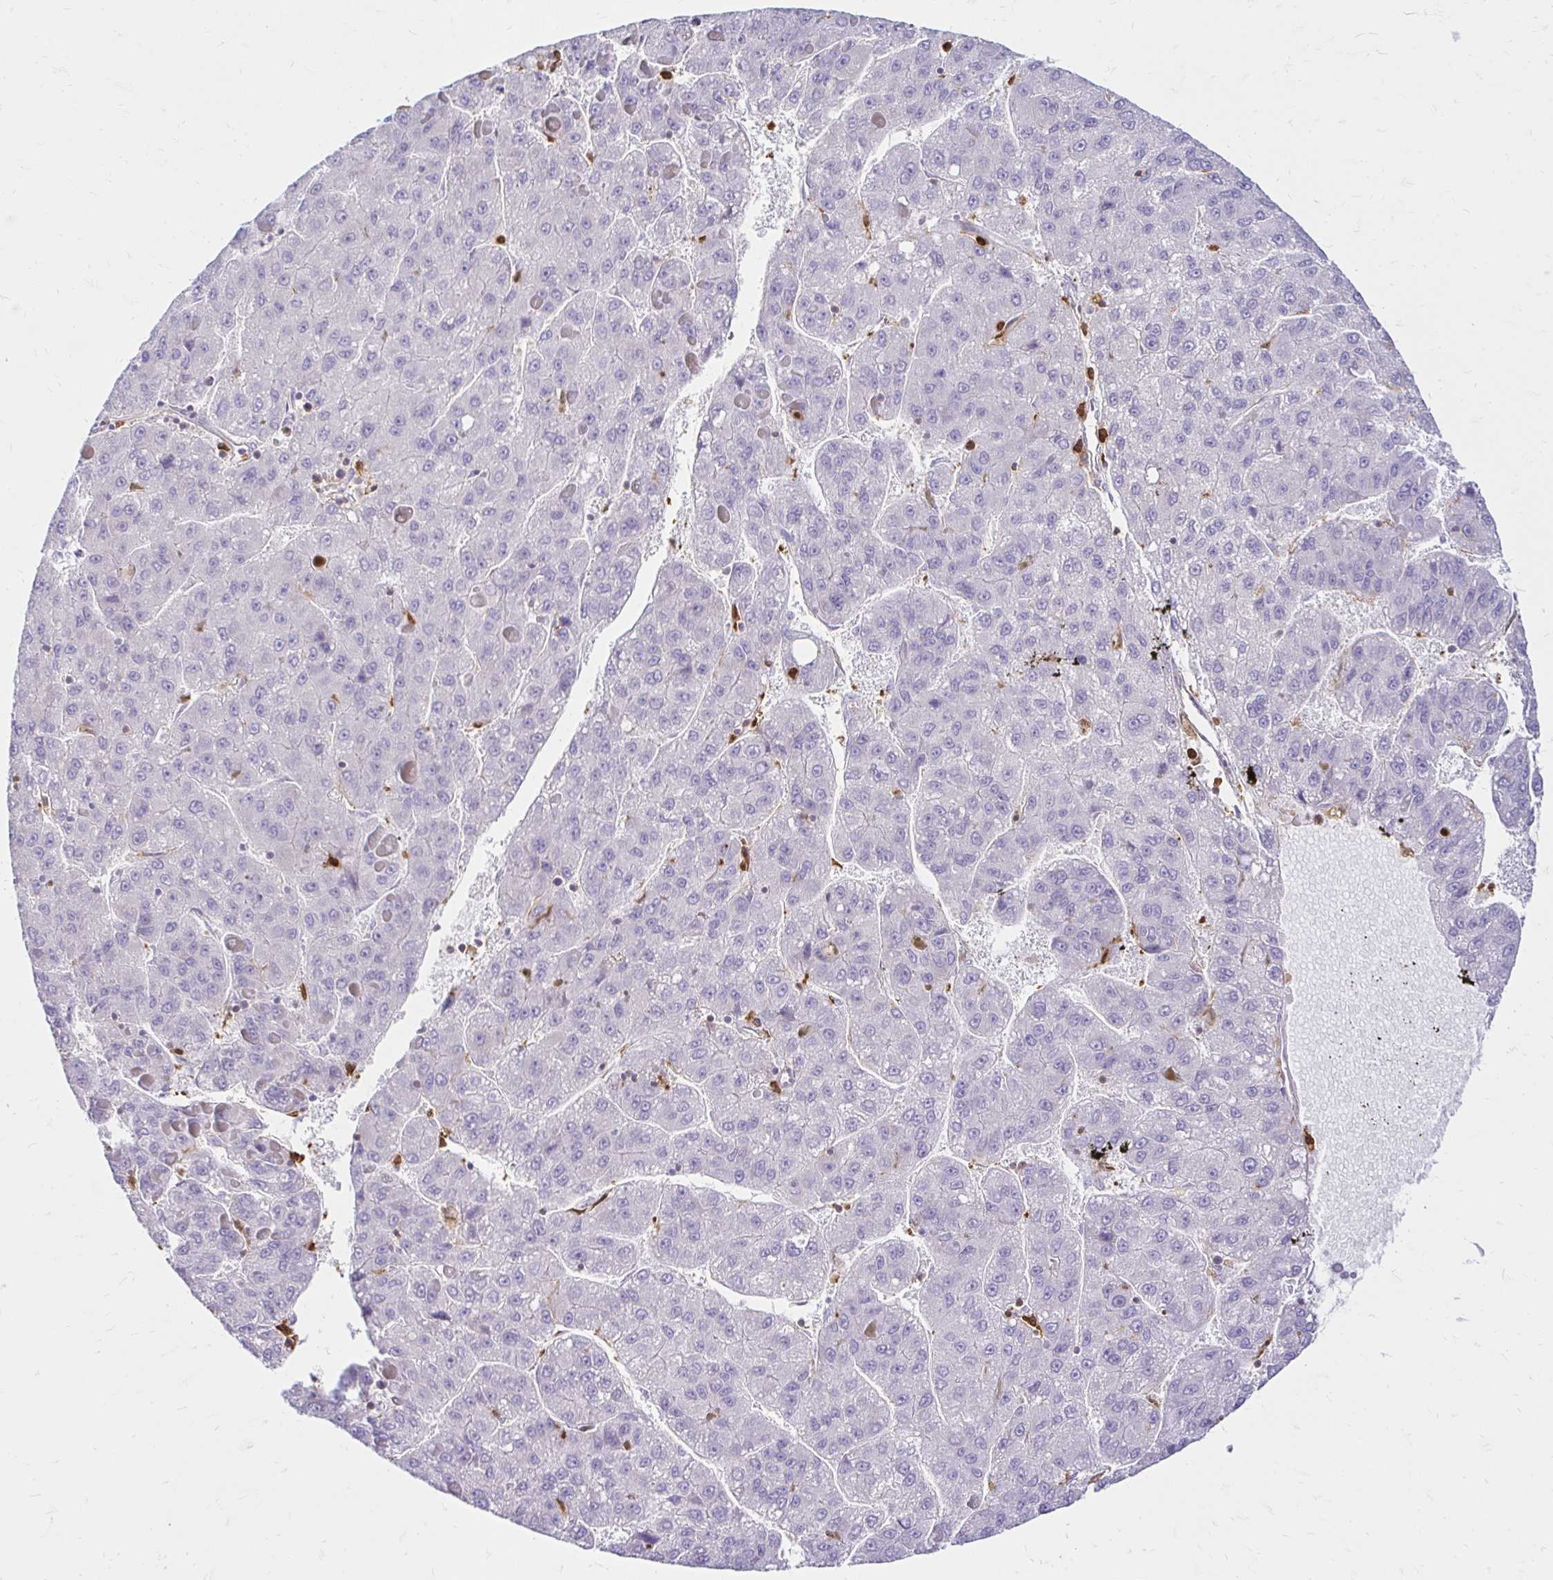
{"staining": {"intensity": "negative", "quantity": "none", "location": "none"}, "tissue": "liver cancer", "cell_type": "Tumor cells", "image_type": "cancer", "snomed": [{"axis": "morphology", "description": "Carcinoma, Hepatocellular, NOS"}, {"axis": "topography", "description": "Liver"}], "caption": "This is an immunohistochemistry histopathology image of liver cancer (hepatocellular carcinoma). There is no positivity in tumor cells.", "gene": "PYCARD", "patient": {"sex": "female", "age": 82}}